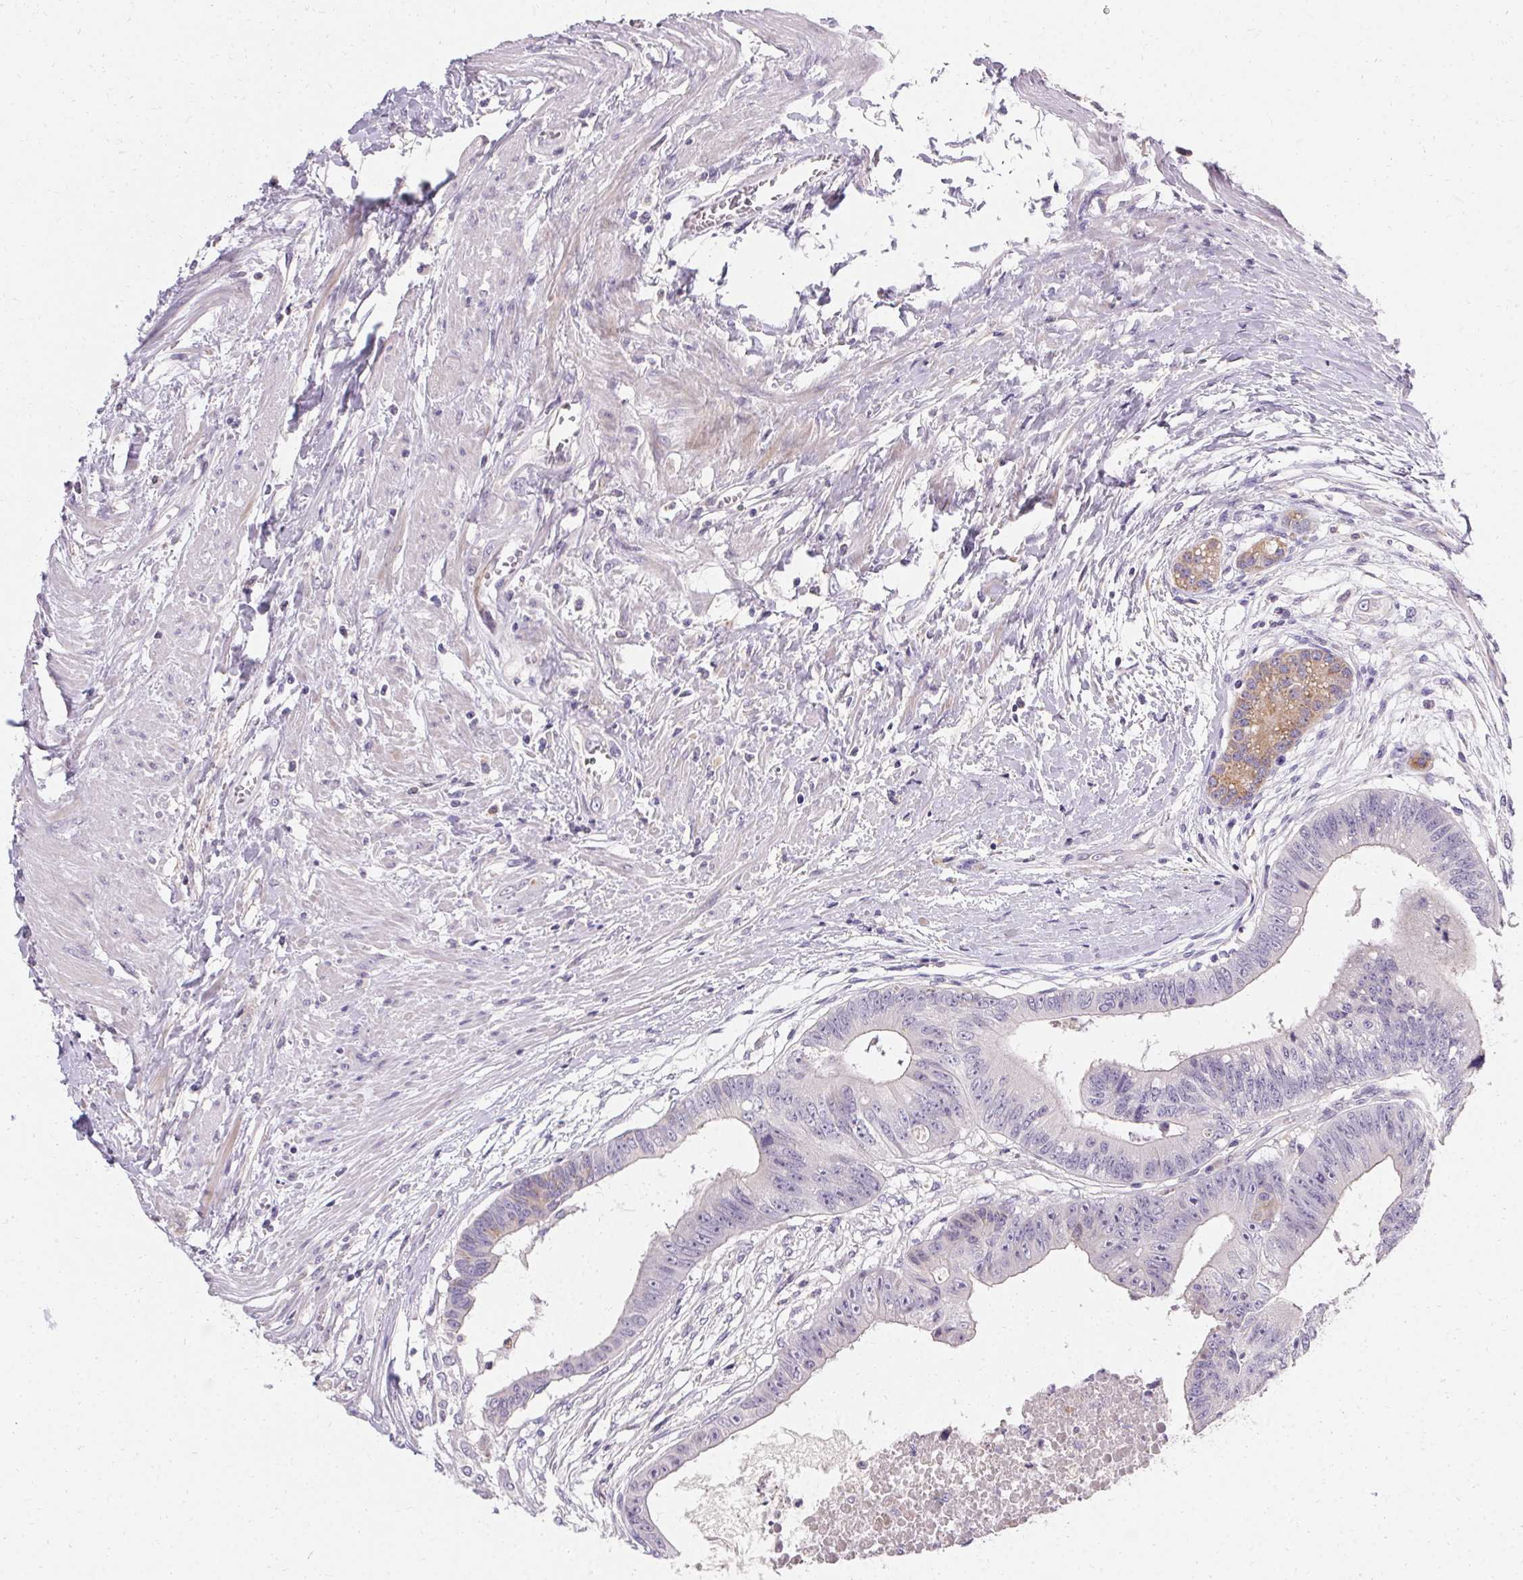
{"staining": {"intensity": "negative", "quantity": "none", "location": "none"}, "tissue": "colorectal cancer", "cell_type": "Tumor cells", "image_type": "cancer", "snomed": [{"axis": "morphology", "description": "Adenocarcinoma, NOS"}, {"axis": "topography", "description": "Rectum"}], "caption": "This is an IHC image of colorectal cancer (adenocarcinoma). There is no positivity in tumor cells.", "gene": "TRIP13", "patient": {"sex": "male", "age": 63}}